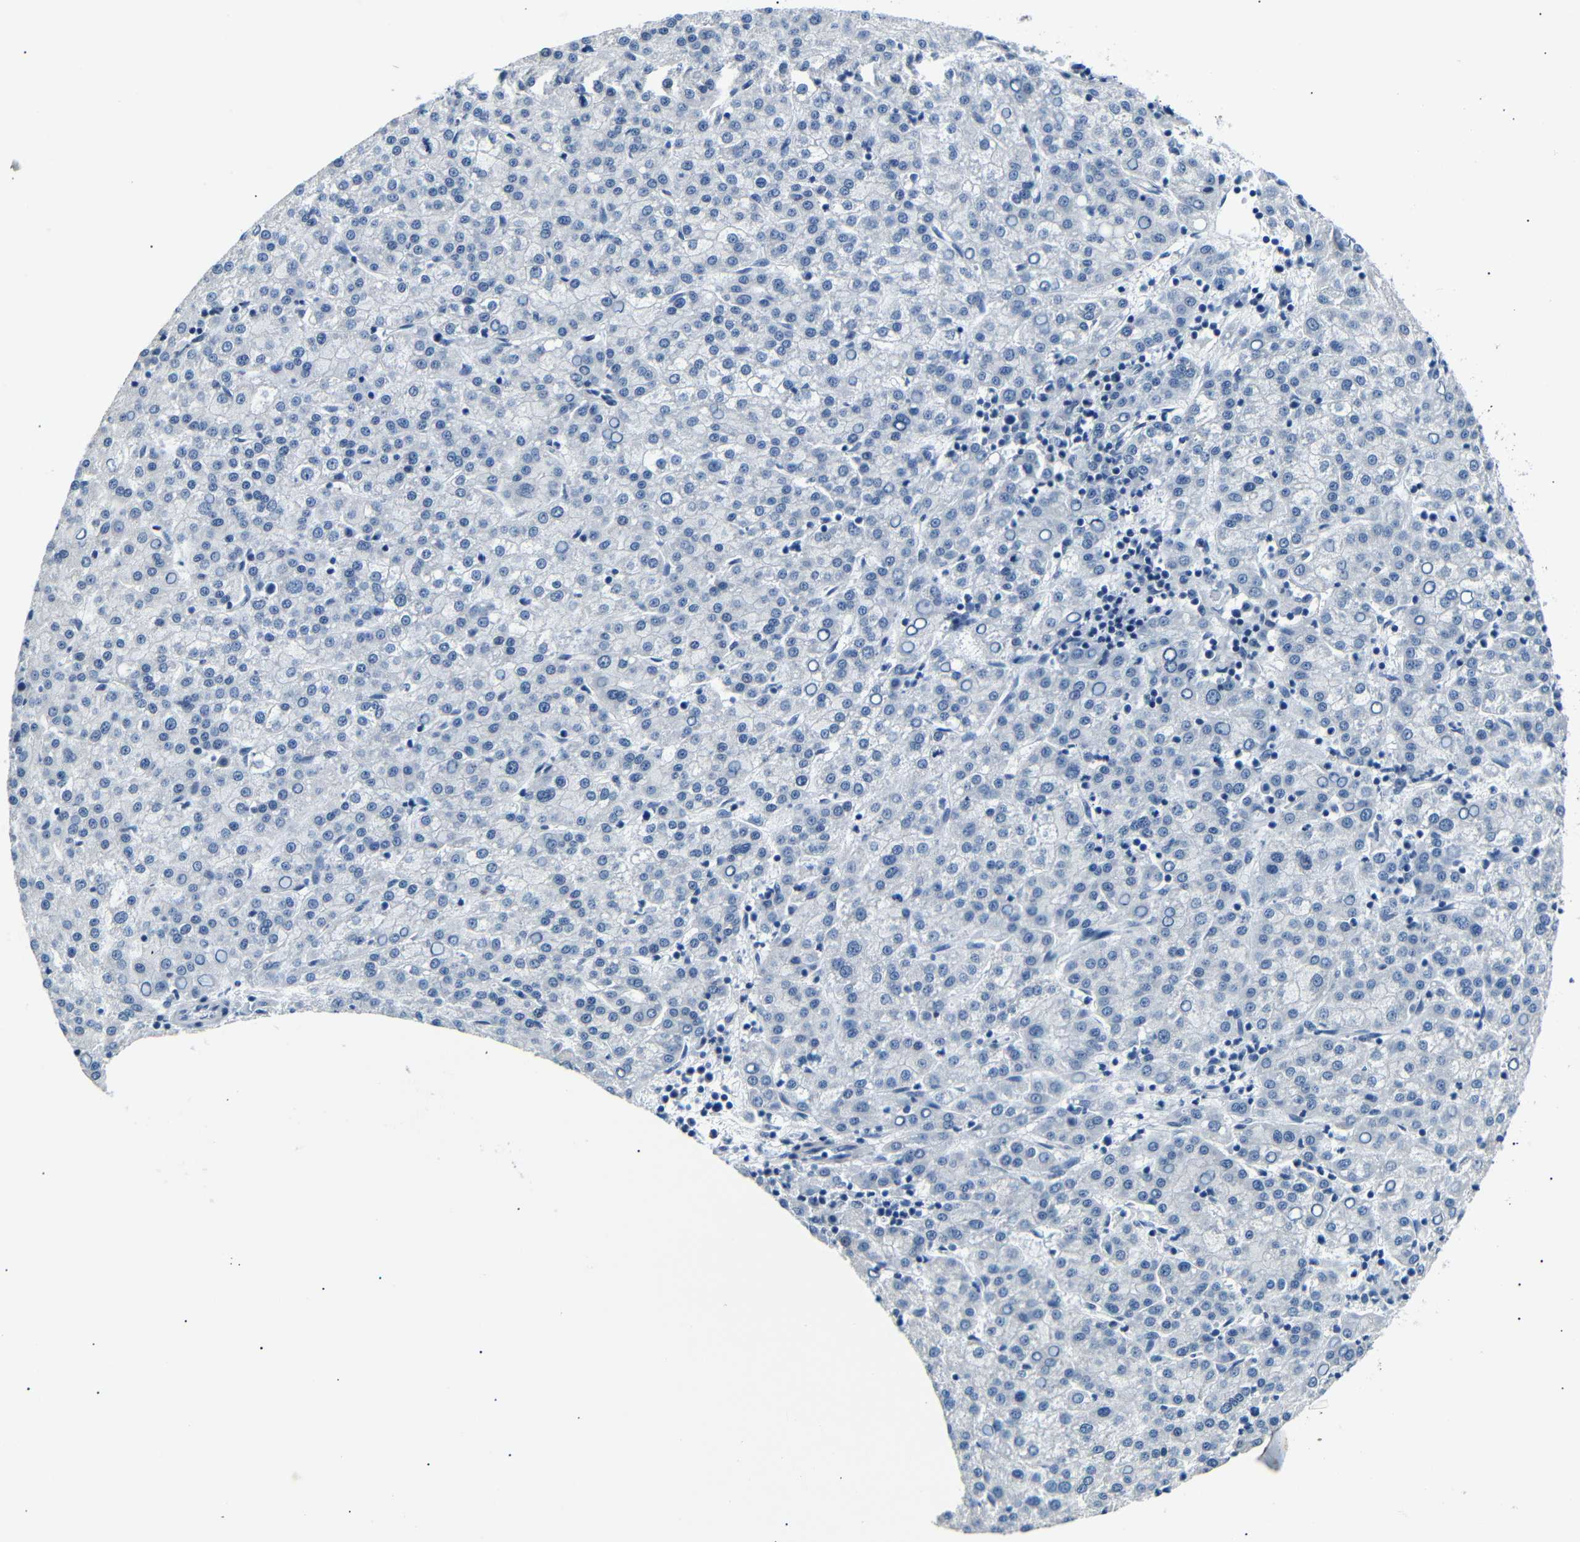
{"staining": {"intensity": "negative", "quantity": "none", "location": "none"}, "tissue": "liver cancer", "cell_type": "Tumor cells", "image_type": "cancer", "snomed": [{"axis": "morphology", "description": "Carcinoma, Hepatocellular, NOS"}, {"axis": "topography", "description": "Liver"}], "caption": "There is no significant staining in tumor cells of liver cancer.", "gene": "TAFA1", "patient": {"sex": "female", "age": 58}}